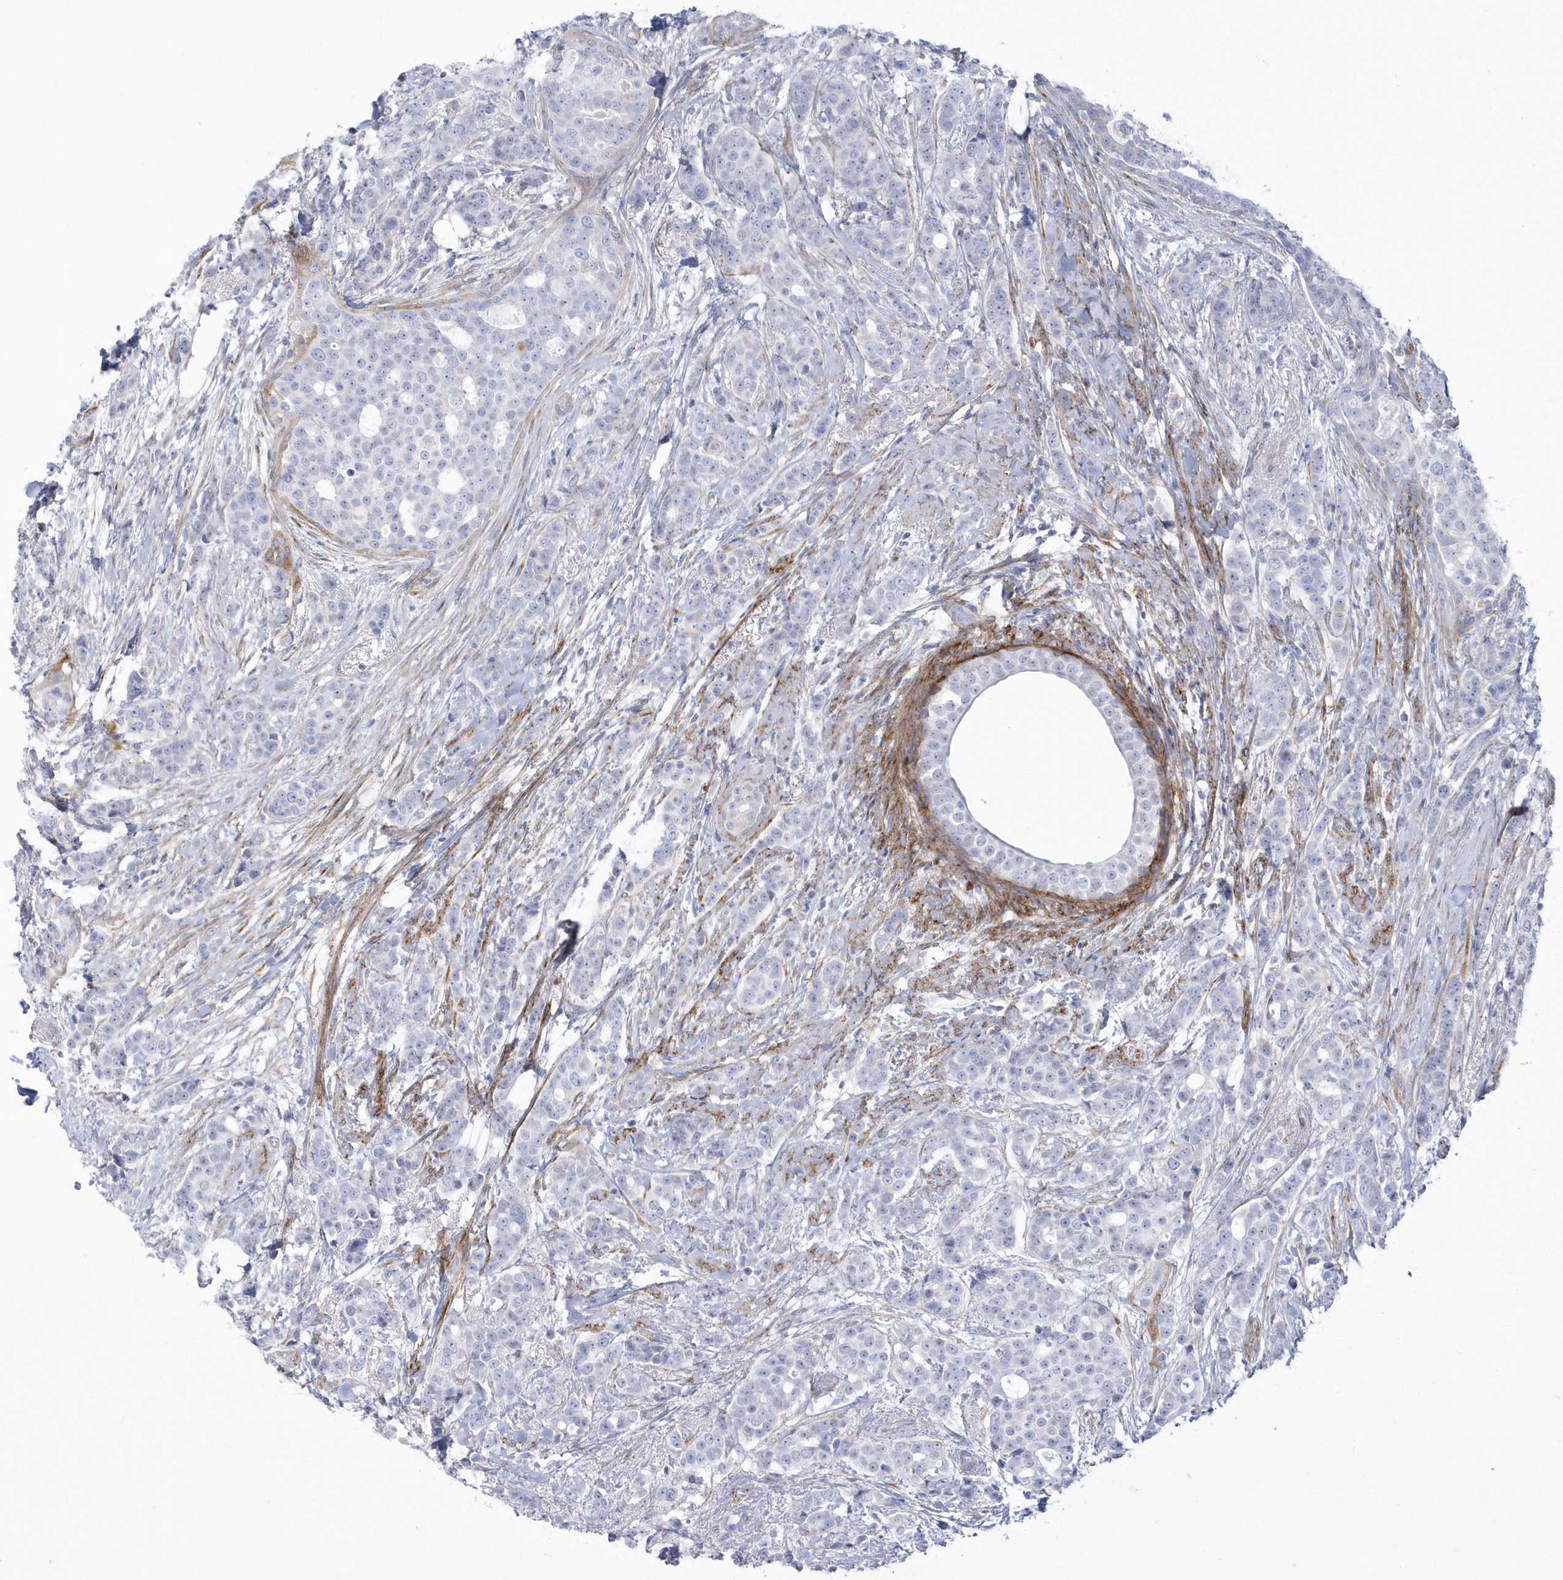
{"staining": {"intensity": "negative", "quantity": "none", "location": "none"}, "tissue": "breast cancer", "cell_type": "Tumor cells", "image_type": "cancer", "snomed": [{"axis": "morphology", "description": "Lobular carcinoma"}, {"axis": "topography", "description": "Breast"}], "caption": "Breast cancer was stained to show a protein in brown. There is no significant expression in tumor cells. (Brightfield microscopy of DAB IHC at high magnification).", "gene": "WDR27", "patient": {"sex": "female", "age": 51}}